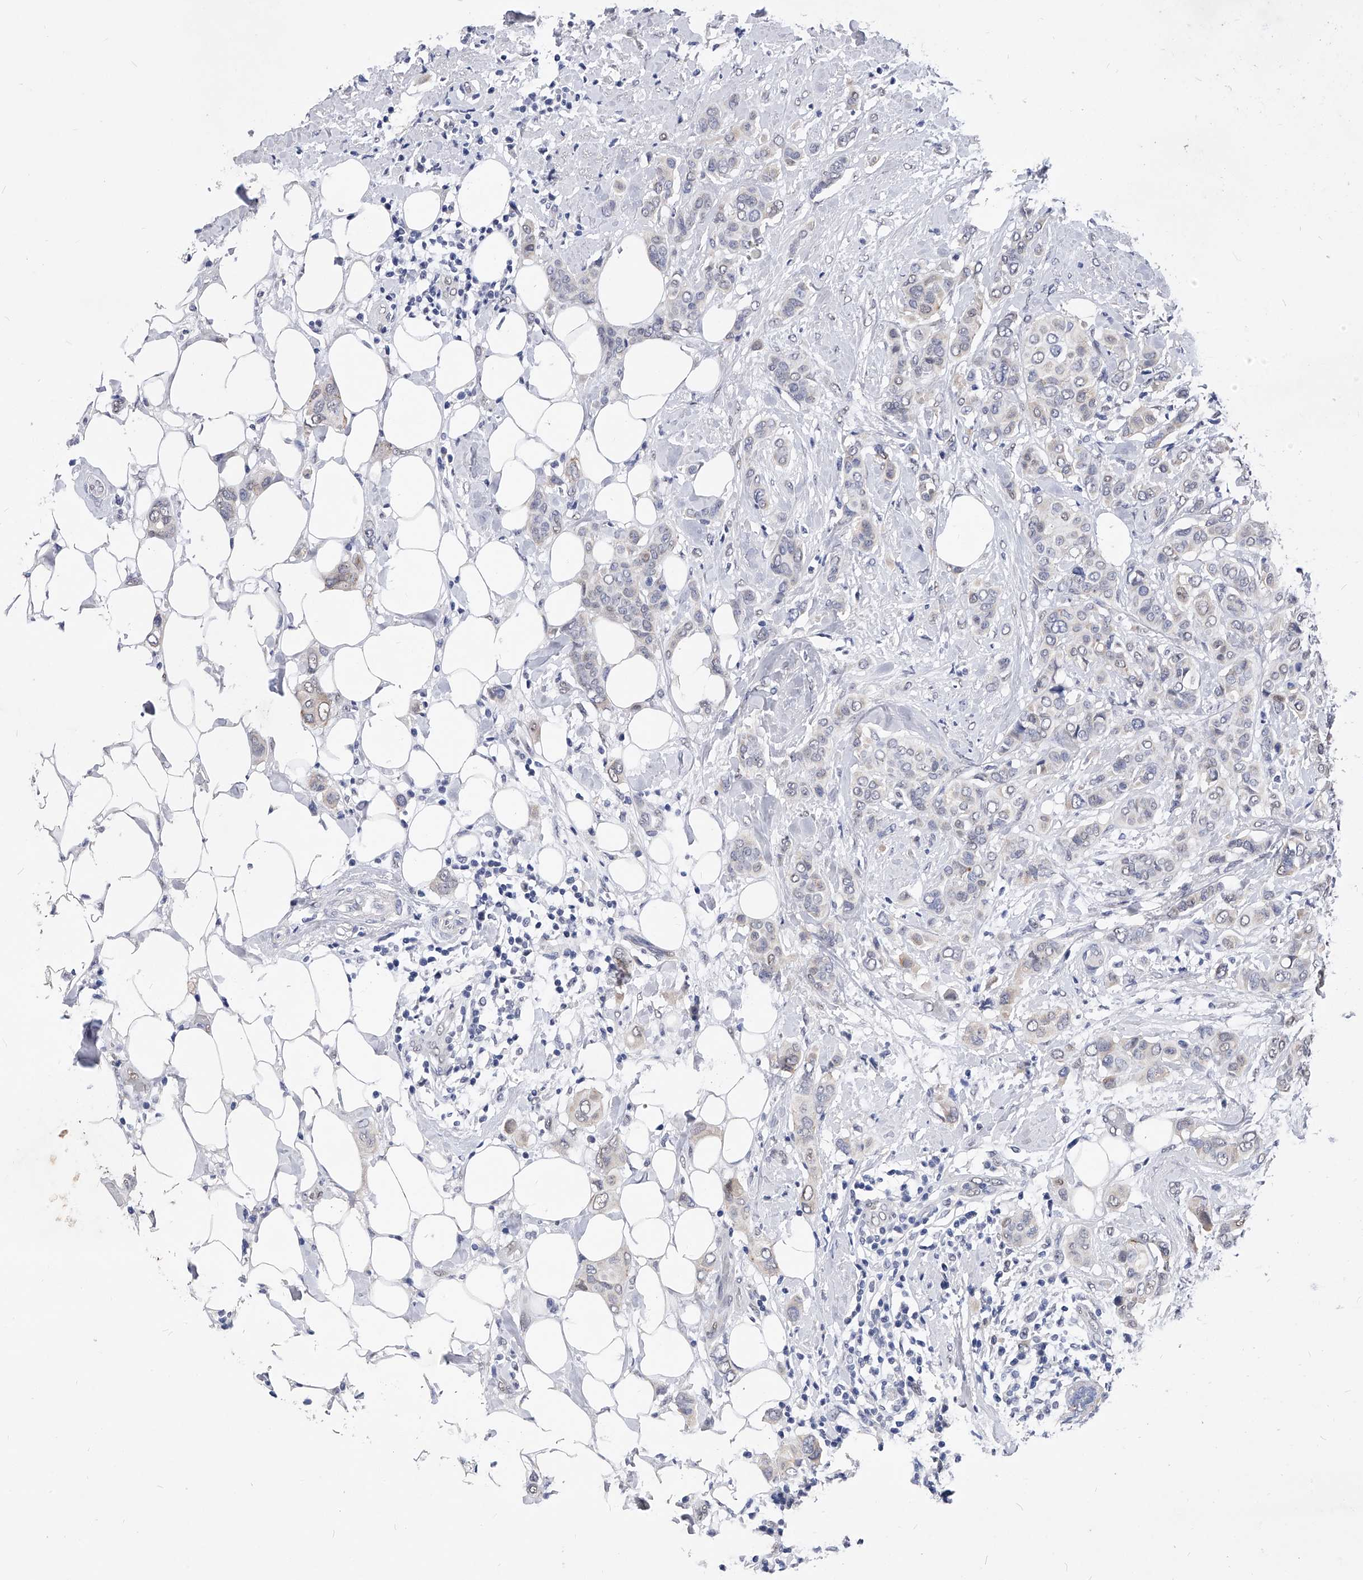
{"staining": {"intensity": "negative", "quantity": "none", "location": "none"}, "tissue": "breast cancer", "cell_type": "Tumor cells", "image_type": "cancer", "snomed": [{"axis": "morphology", "description": "Lobular carcinoma"}, {"axis": "topography", "description": "Breast"}], "caption": "IHC of human breast cancer reveals no staining in tumor cells.", "gene": "ZNF529", "patient": {"sex": "female", "age": 51}}